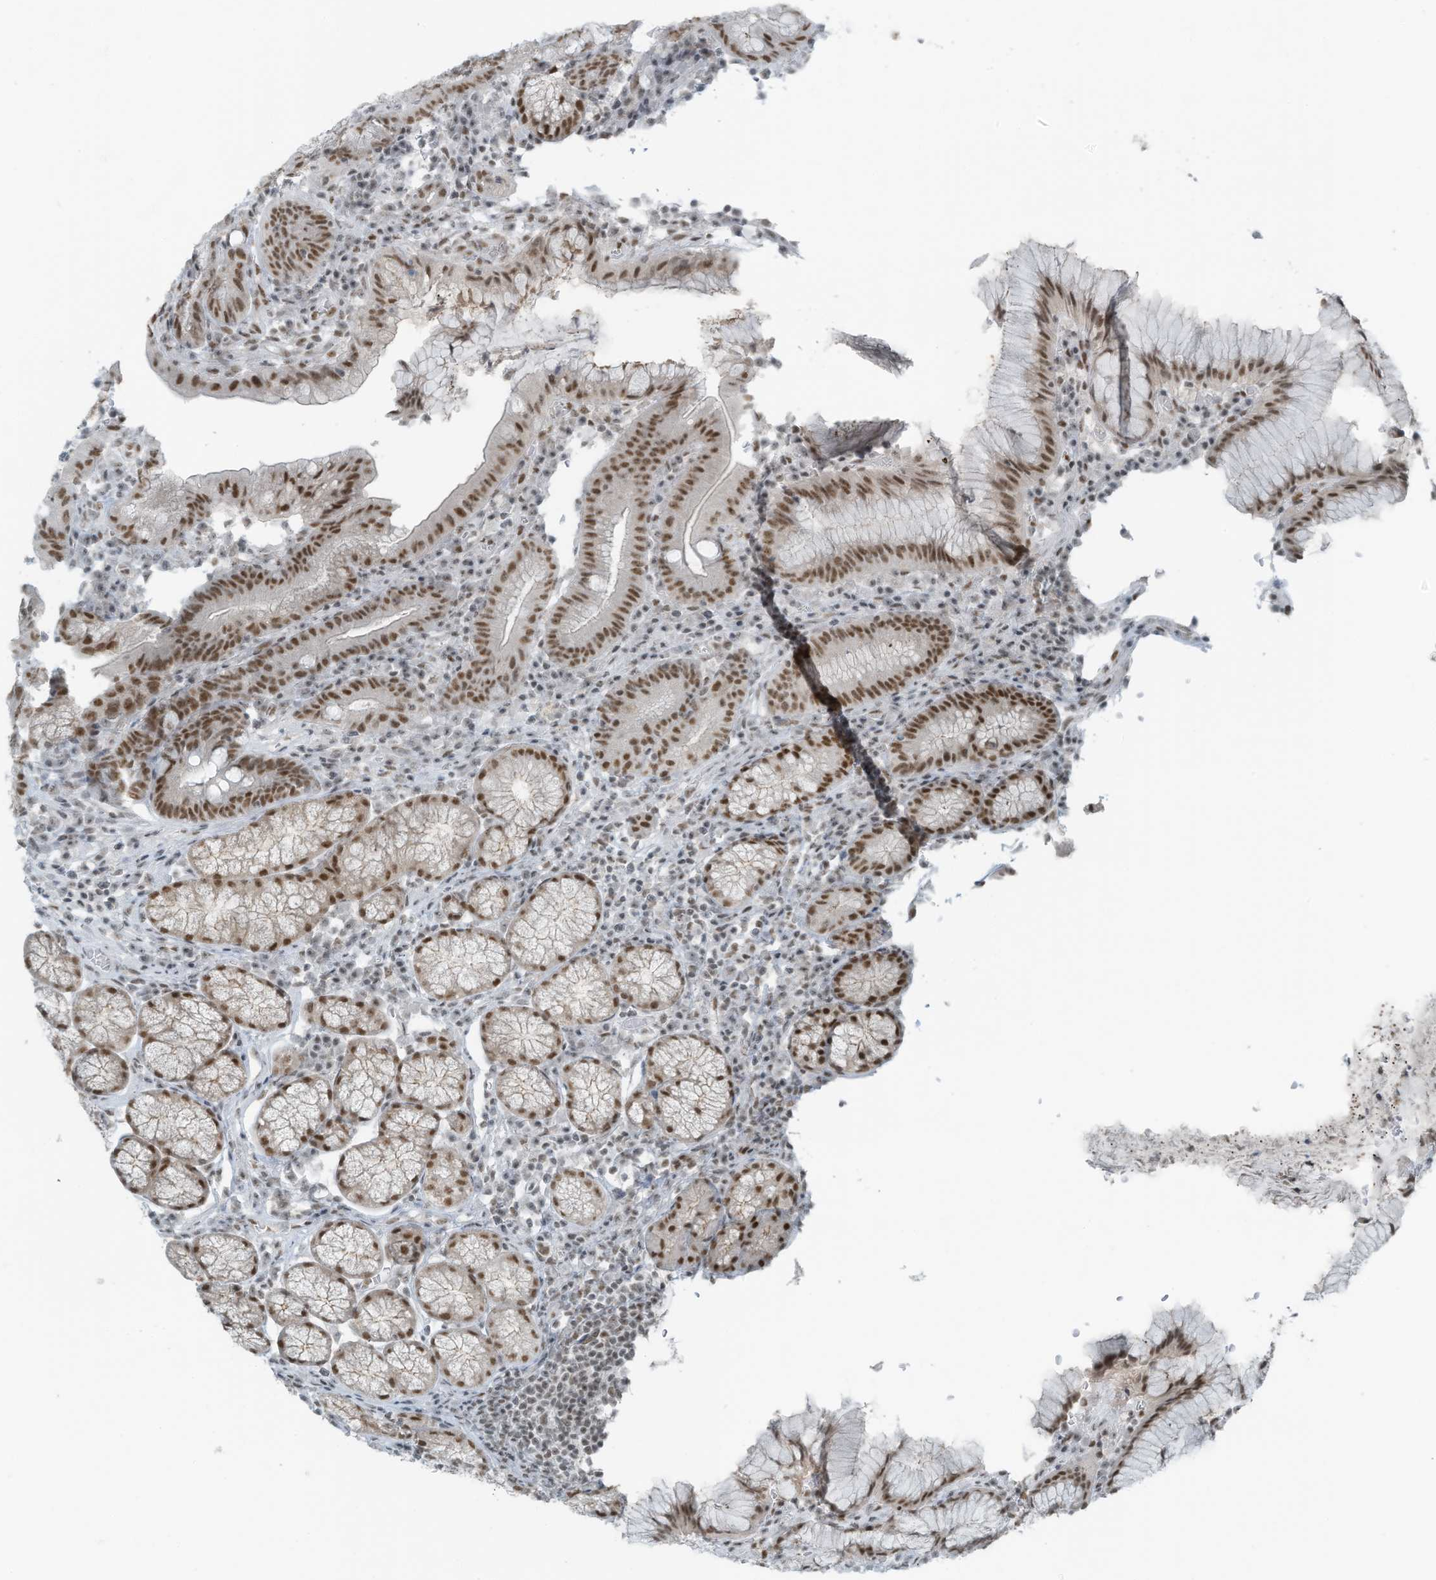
{"staining": {"intensity": "moderate", "quantity": ">75%", "location": "nuclear"}, "tissue": "stomach", "cell_type": "Glandular cells", "image_type": "normal", "snomed": [{"axis": "morphology", "description": "Normal tissue, NOS"}, {"axis": "topography", "description": "Stomach"}], "caption": "This micrograph demonstrates immunohistochemistry staining of benign stomach, with medium moderate nuclear staining in about >75% of glandular cells.", "gene": "WRNIP1", "patient": {"sex": "male", "age": 55}}